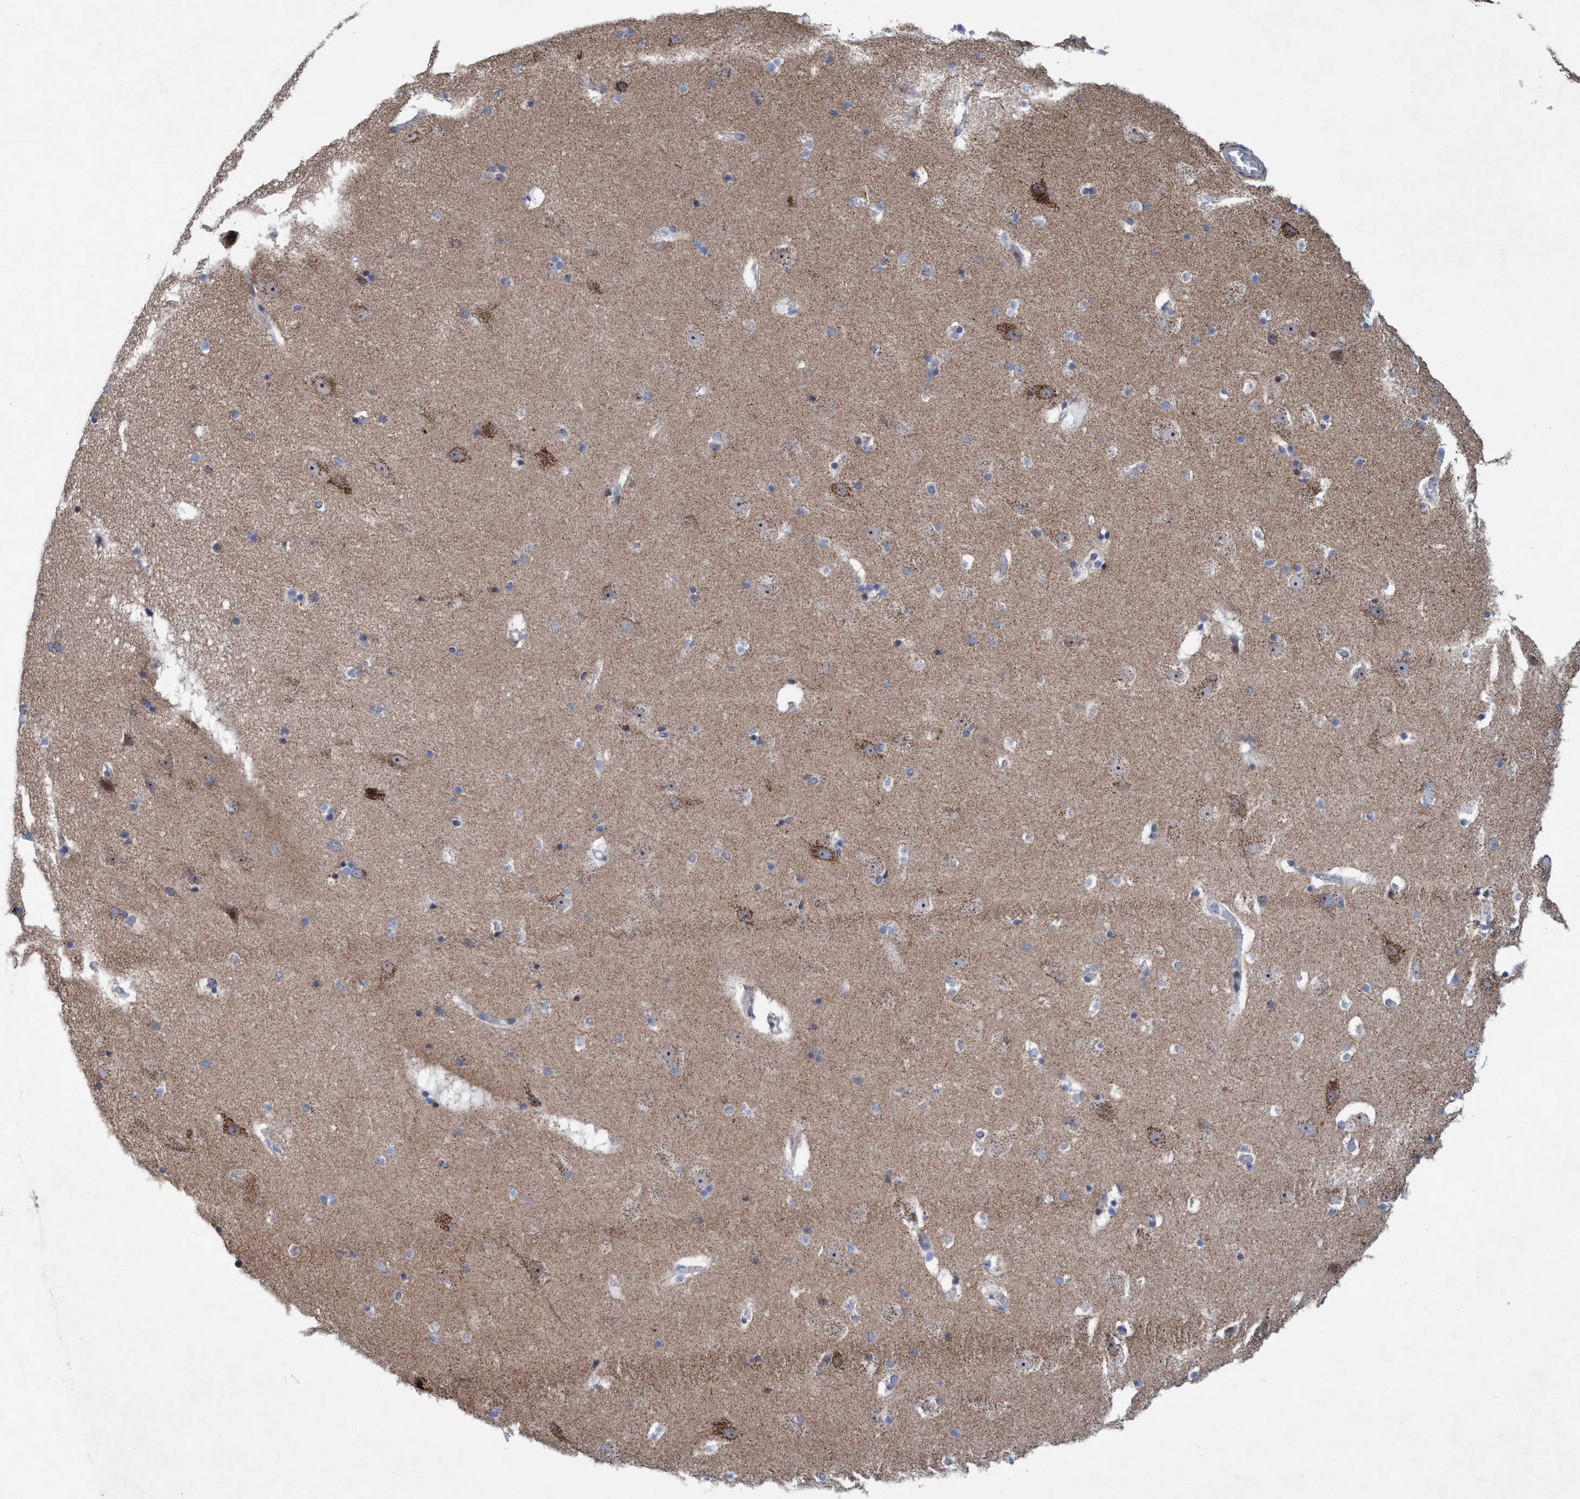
{"staining": {"intensity": "weak", "quantity": "25%-75%", "location": "cytoplasmic/membranous"}, "tissue": "hippocampus", "cell_type": "Glial cells", "image_type": "normal", "snomed": [{"axis": "morphology", "description": "Normal tissue, NOS"}, {"axis": "topography", "description": "Hippocampus"}], "caption": "Immunohistochemistry (IHC) histopathology image of normal hippocampus: hippocampus stained using IHC reveals low levels of weak protein expression localized specifically in the cytoplasmic/membranous of glial cells, appearing as a cytoplasmic/membranous brown color.", "gene": "POLR1F", "patient": {"sex": "male", "age": 45}}